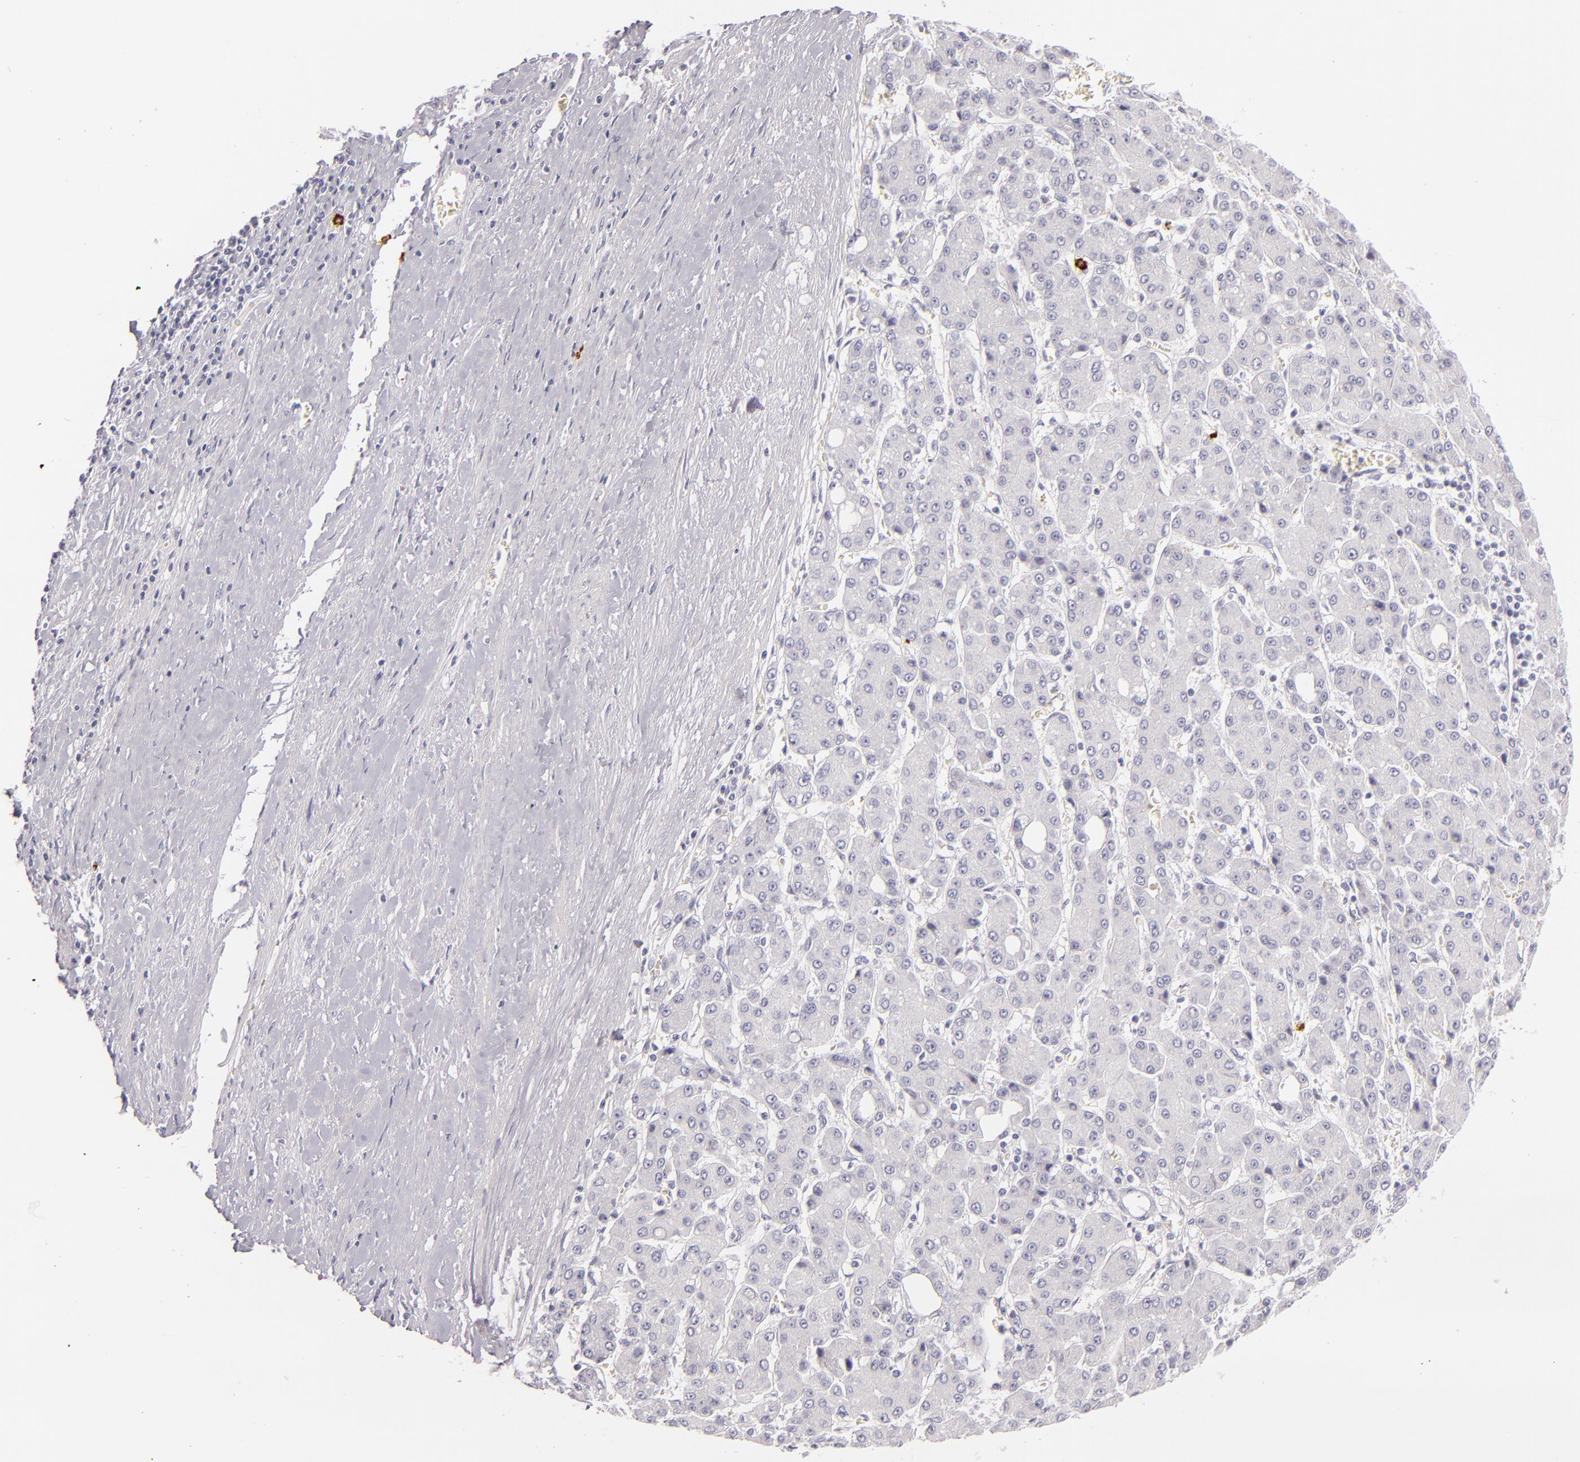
{"staining": {"intensity": "negative", "quantity": "none", "location": "none"}, "tissue": "liver cancer", "cell_type": "Tumor cells", "image_type": "cancer", "snomed": [{"axis": "morphology", "description": "Carcinoma, Hepatocellular, NOS"}, {"axis": "topography", "description": "Liver"}], "caption": "Protein analysis of liver hepatocellular carcinoma demonstrates no significant staining in tumor cells.", "gene": "TPSD1", "patient": {"sex": "male", "age": 69}}